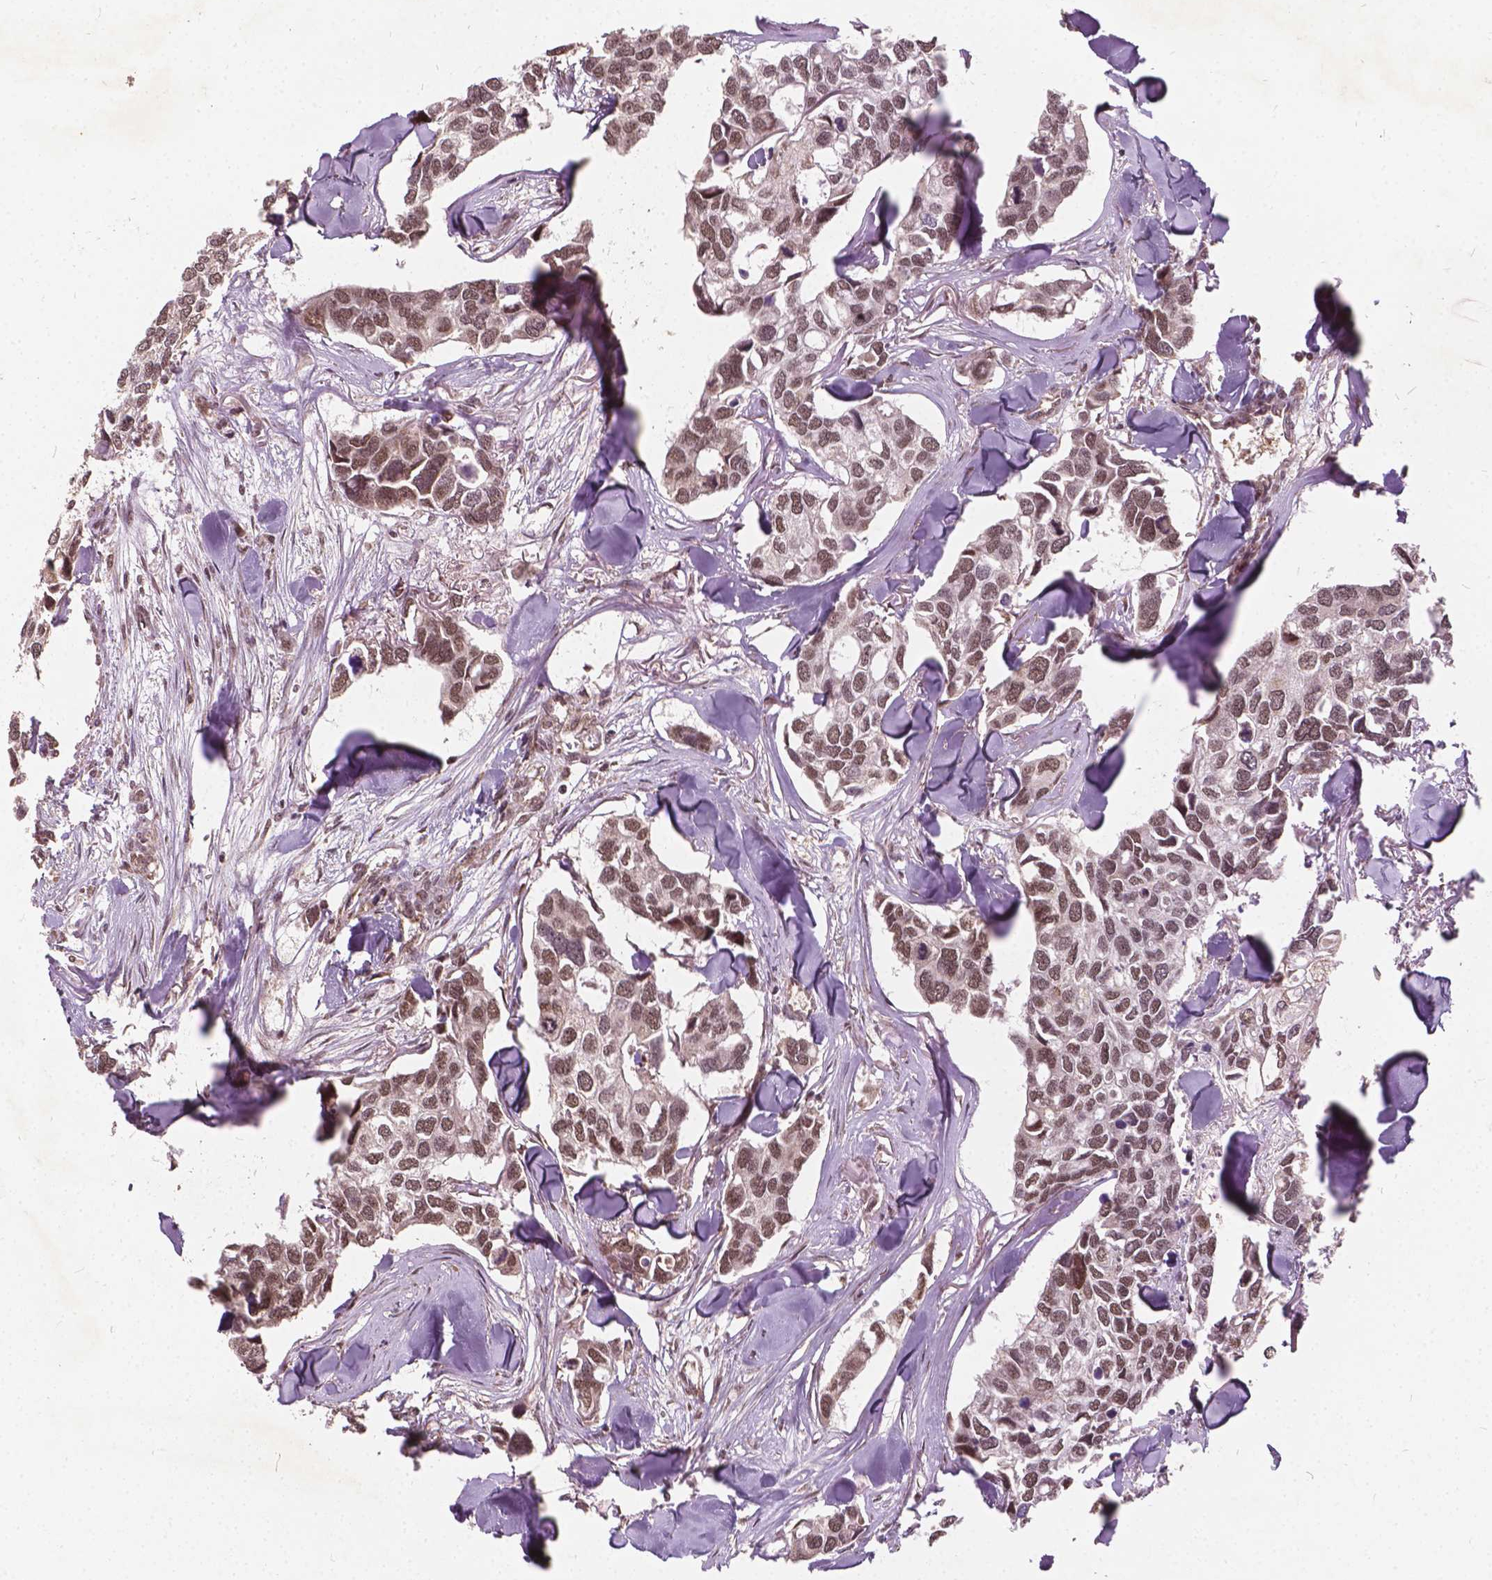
{"staining": {"intensity": "weak", "quantity": ">75%", "location": "nuclear"}, "tissue": "breast cancer", "cell_type": "Tumor cells", "image_type": "cancer", "snomed": [{"axis": "morphology", "description": "Duct carcinoma"}, {"axis": "topography", "description": "Breast"}], "caption": "A photomicrograph showing weak nuclear positivity in approximately >75% of tumor cells in infiltrating ductal carcinoma (breast), as visualized by brown immunohistochemical staining.", "gene": "GPS2", "patient": {"sex": "female", "age": 83}}